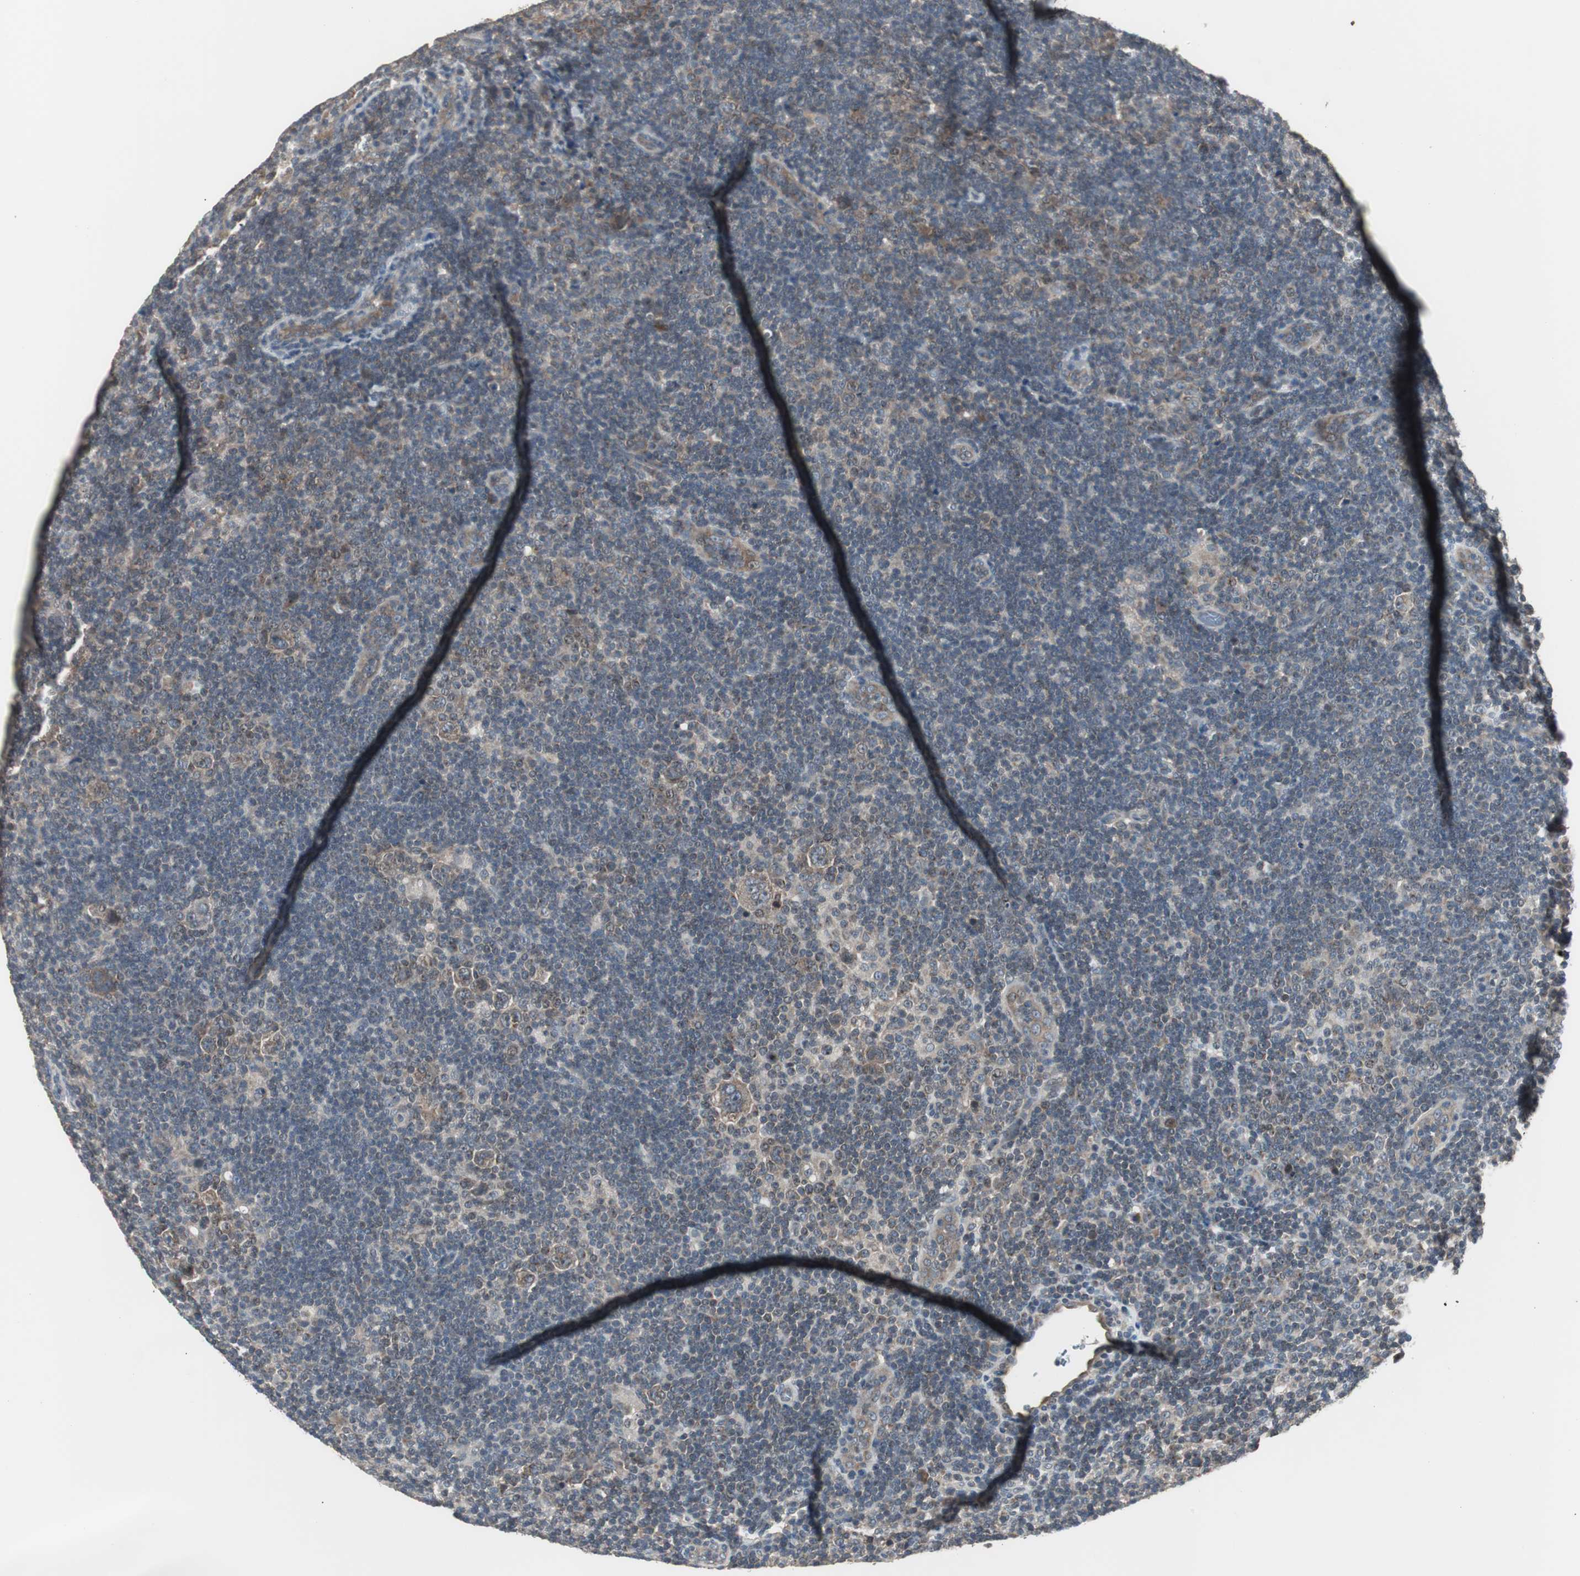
{"staining": {"intensity": "negative", "quantity": "none", "location": "none"}, "tissue": "lymphoma", "cell_type": "Tumor cells", "image_type": "cancer", "snomed": [{"axis": "morphology", "description": "Hodgkin's disease, NOS"}, {"axis": "topography", "description": "Lymph node"}], "caption": "Hodgkin's disease stained for a protein using IHC shows no expression tumor cells.", "gene": "ZMPSTE24", "patient": {"sex": "female", "age": 57}}